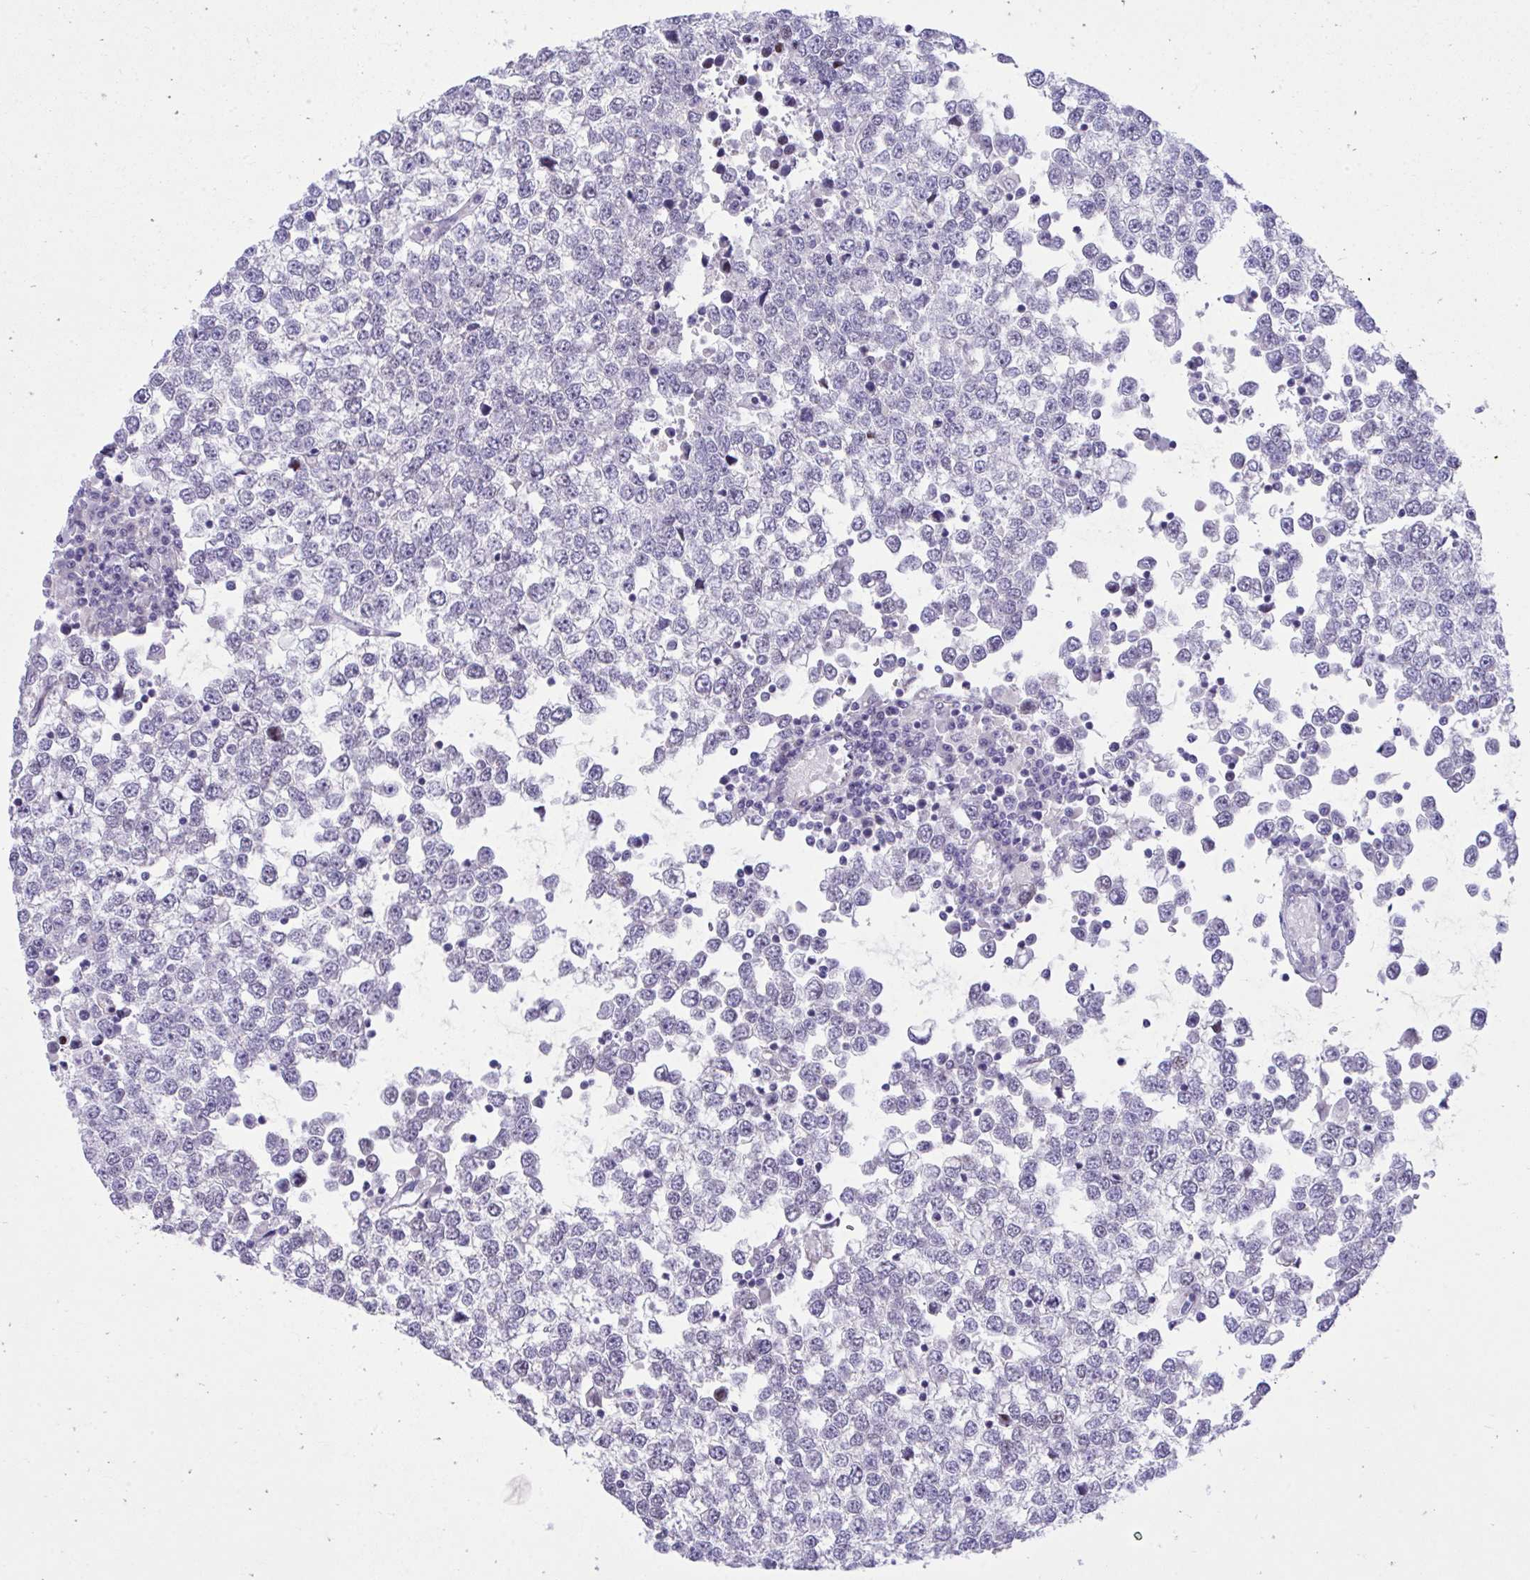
{"staining": {"intensity": "negative", "quantity": "none", "location": "none"}, "tissue": "testis cancer", "cell_type": "Tumor cells", "image_type": "cancer", "snomed": [{"axis": "morphology", "description": "Seminoma, NOS"}, {"axis": "topography", "description": "Testis"}], "caption": "An image of testis cancer (seminoma) stained for a protein displays no brown staining in tumor cells.", "gene": "MED9", "patient": {"sex": "male", "age": 65}}